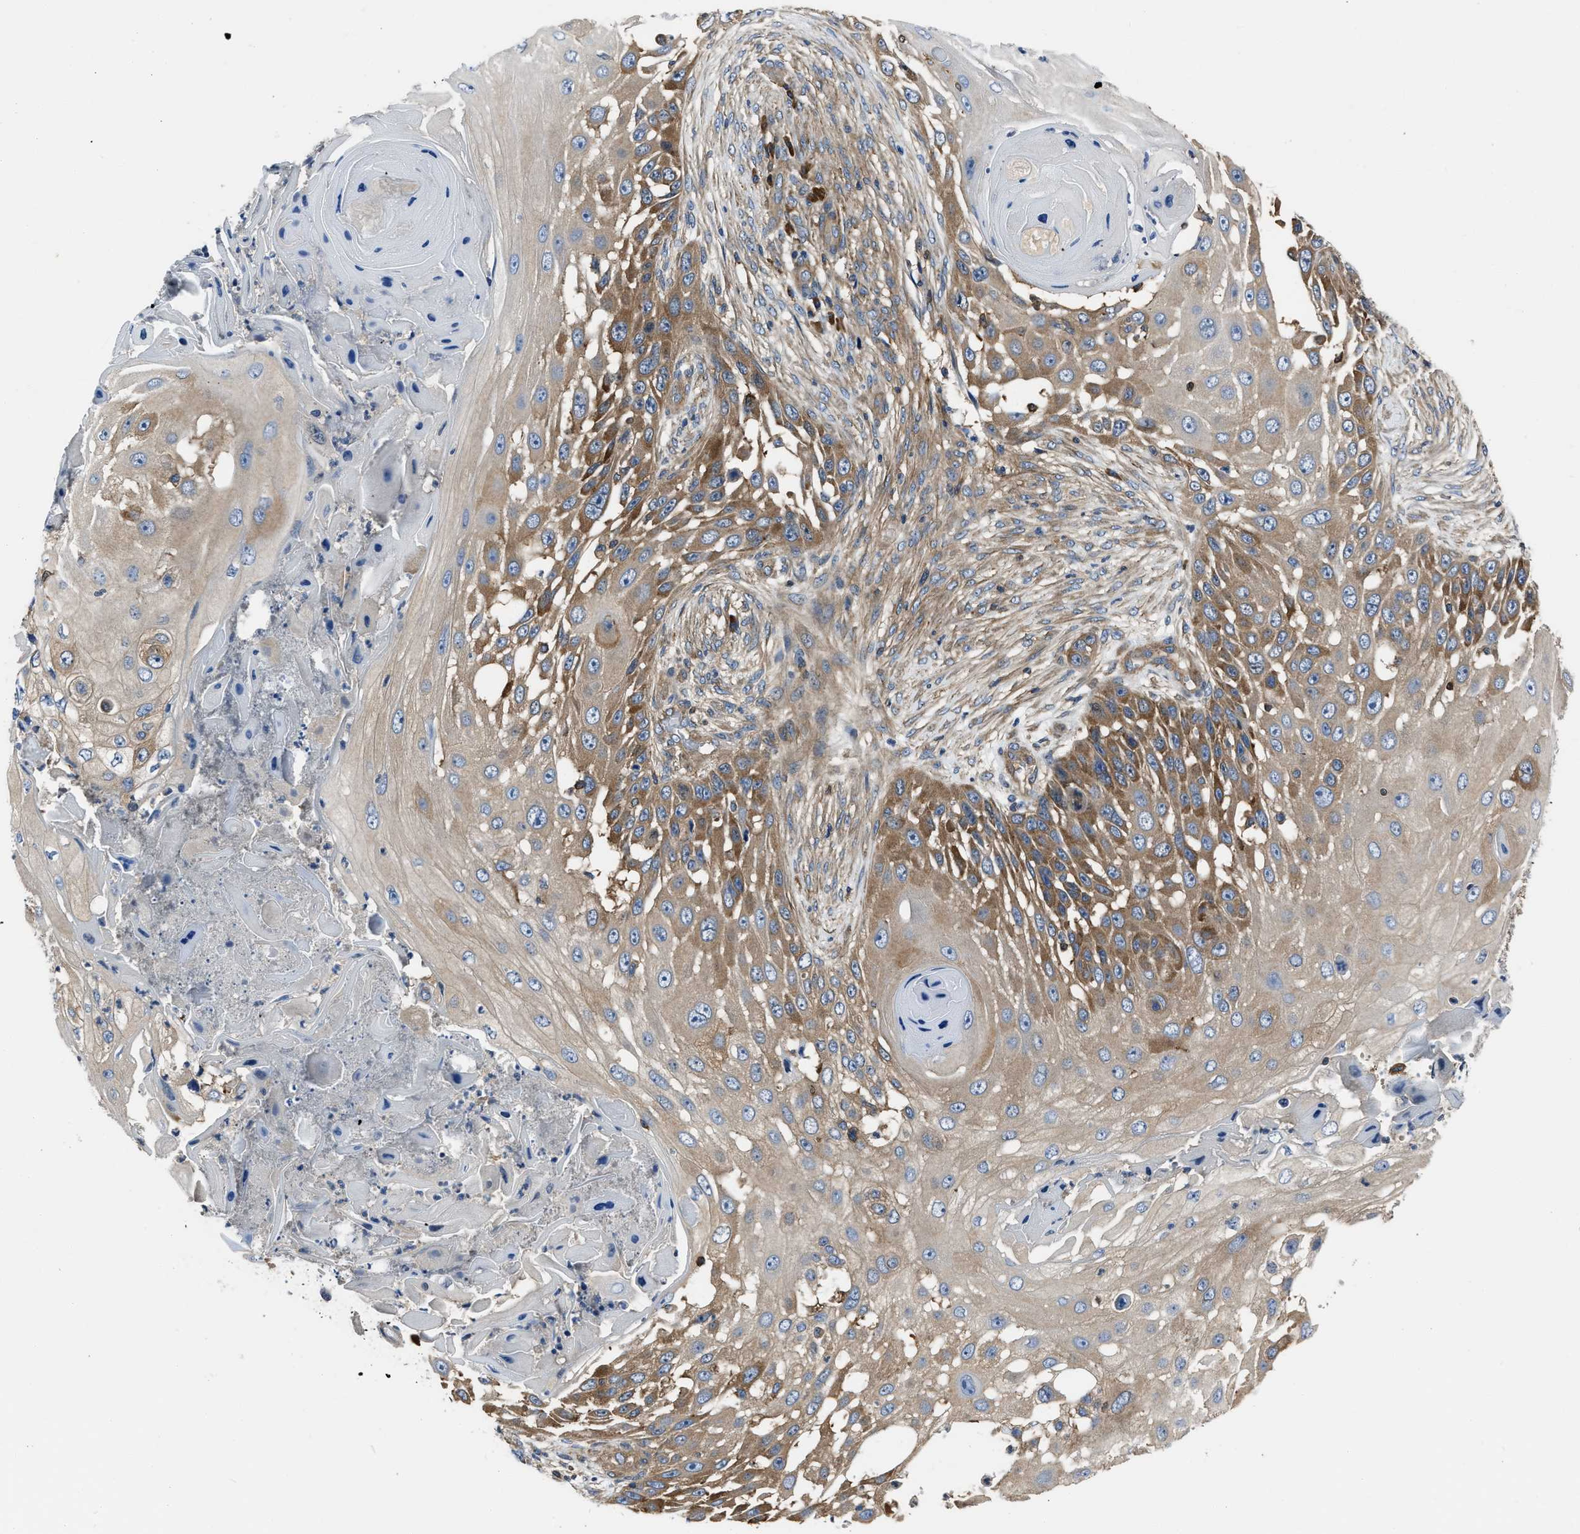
{"staining": {"intensity": "moderate", "quantity": ">75%", "location": "cytoplasmic/membranous"}, "tissue": "skin cancer", "cell_type": "Tumor cells", "image_type": "cancer", "snomed": [{"axis": "morphology", "description": "Squamous cell carcinoma, NOS"}, {"axis": "topography", "description": "Skin"}], "caption": "Immunohistochemical staining of human skin squamous cell carcinoma shows moderate cytoplasmic/membranous protein expression in approximately >75% of tumor cells.", "gene": "YARS1", "patient": {"sex": "female", "age": 44}}